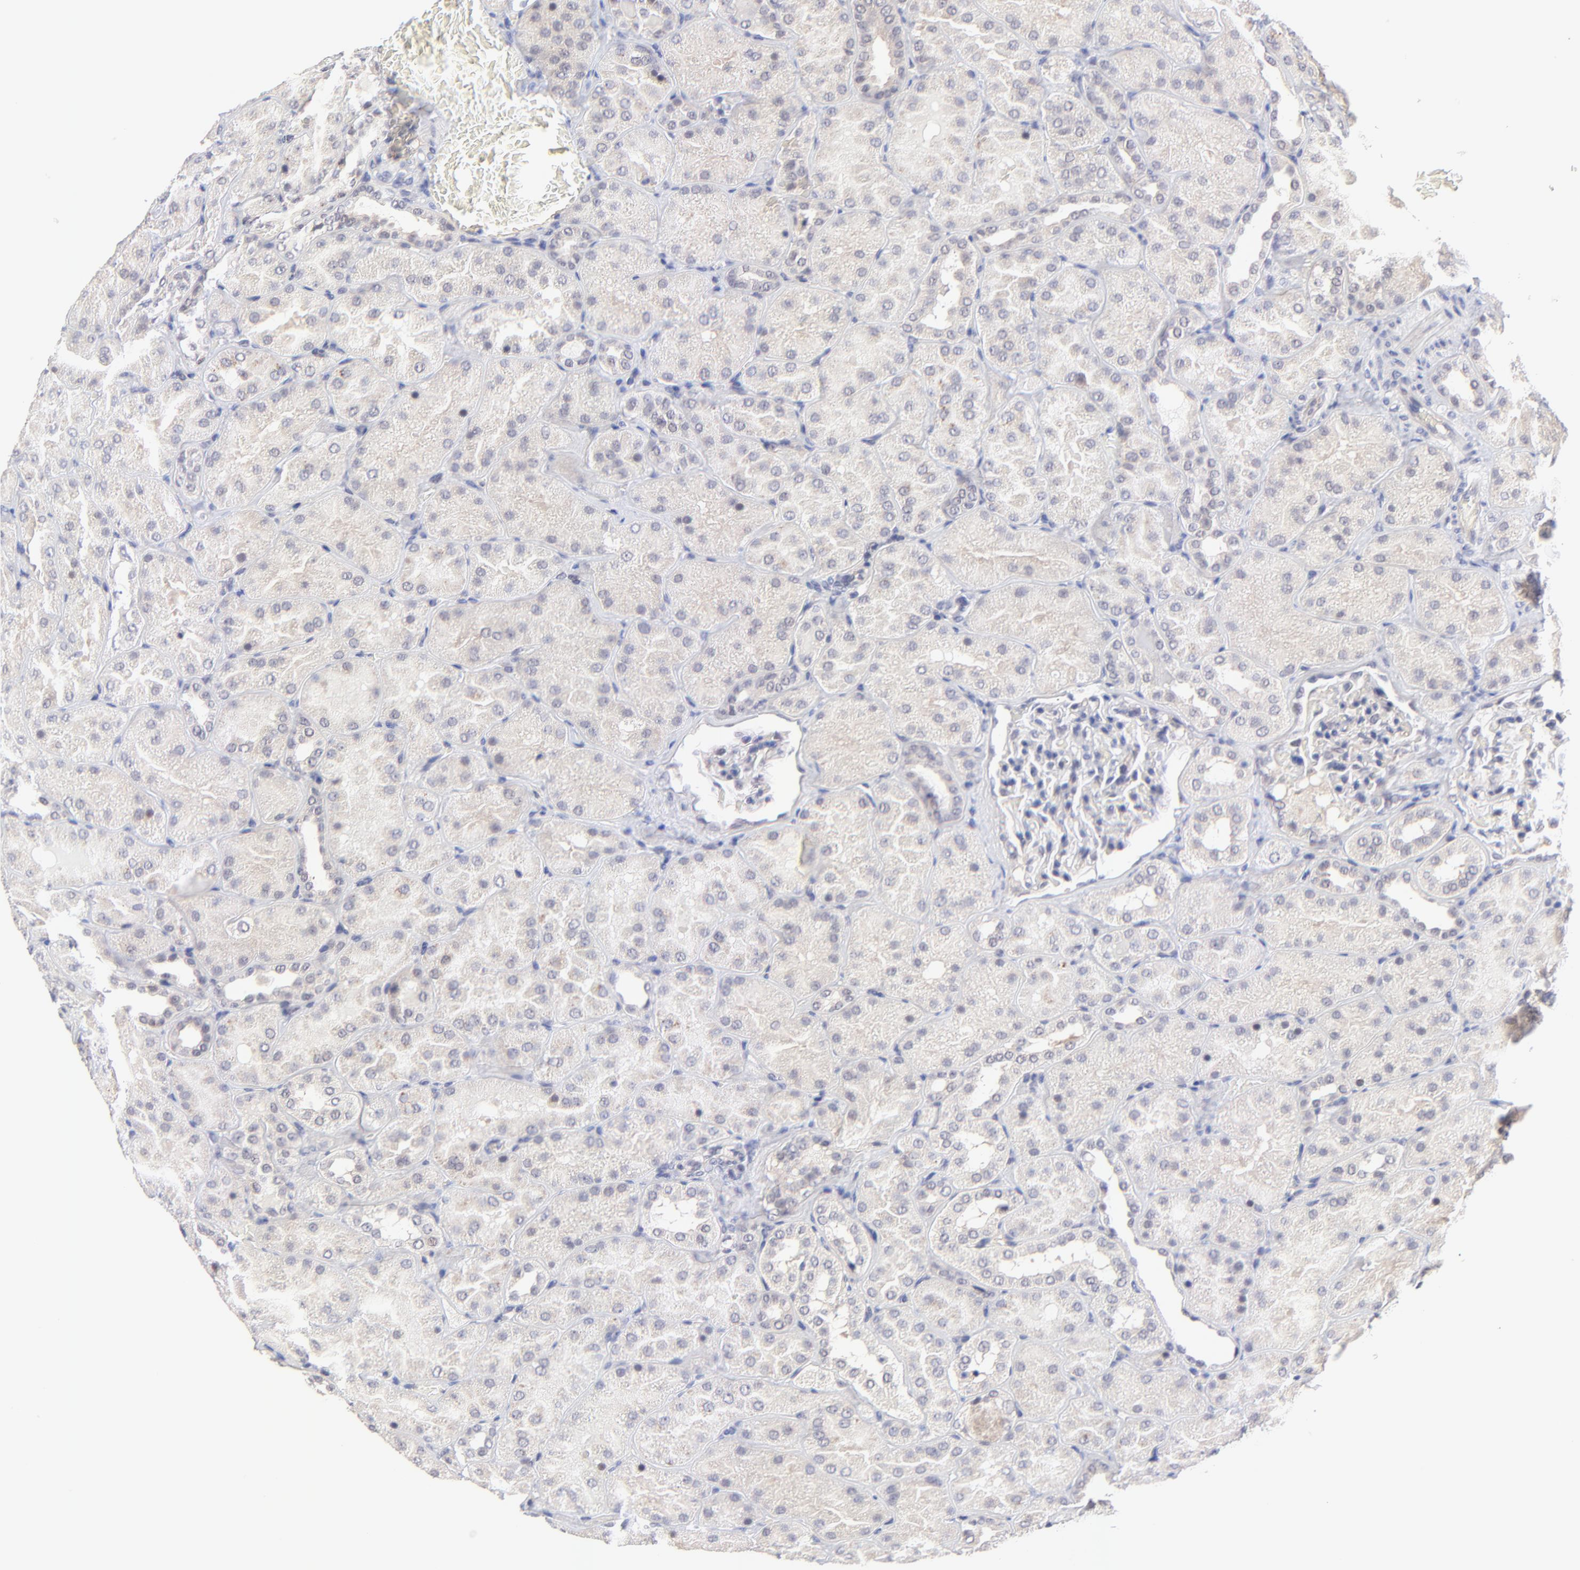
{"staining": {"intensity": "negative", "quantity": "none", "location": "none"}, "tissue": "kidney", "cell_type": "Cells in glomeruli", "image_type": "normal", "snomed": [{"axis": "morphology", "description": "Normal tissue, NOS"}, {"axis": "topography", "description": "Kidney"}], "caption": "Cells in glomeruli show no significant expression in benign kidney.", "gene": "ZNF747", "patient": {"sex": "male", "age": 28}}